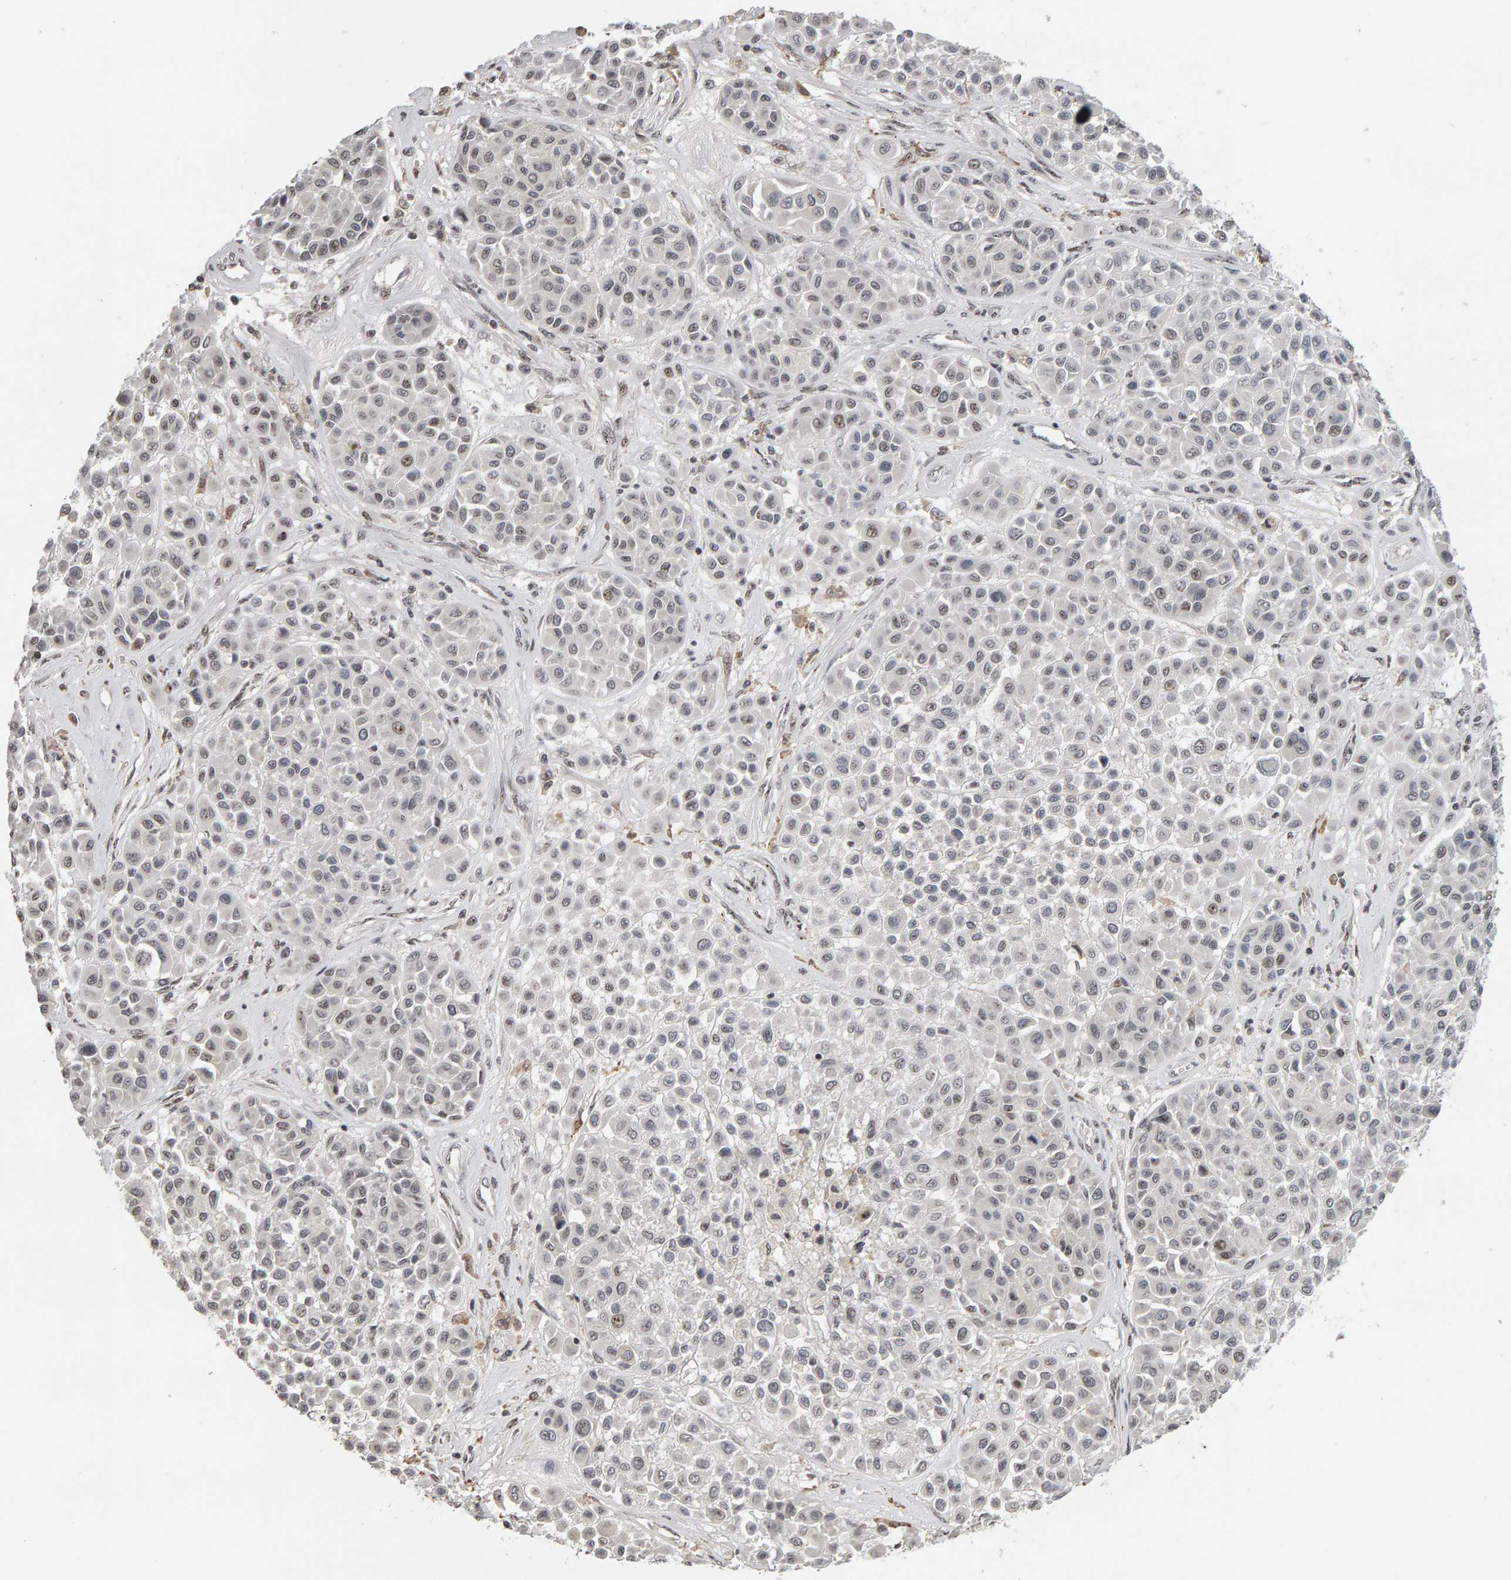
{"staining": {"intensity": "negative", "quantity": "none", "location": "none"}, "tissue": "melanoma", "cell_type": "Tumor cells", "image_type": "cancer", "snomed": [{"axis": "morphology", "description": "Malignant melanoma, Metastatic site"}, {"axis": "topography", "description": "Soft tissue"}], "caption": "An IHC histopathology image of melanoma is shown. There is no staining in tumor cells of melanoma.", "gene": "TRAM1", "patient": {"sex": "male", "age": 41}}